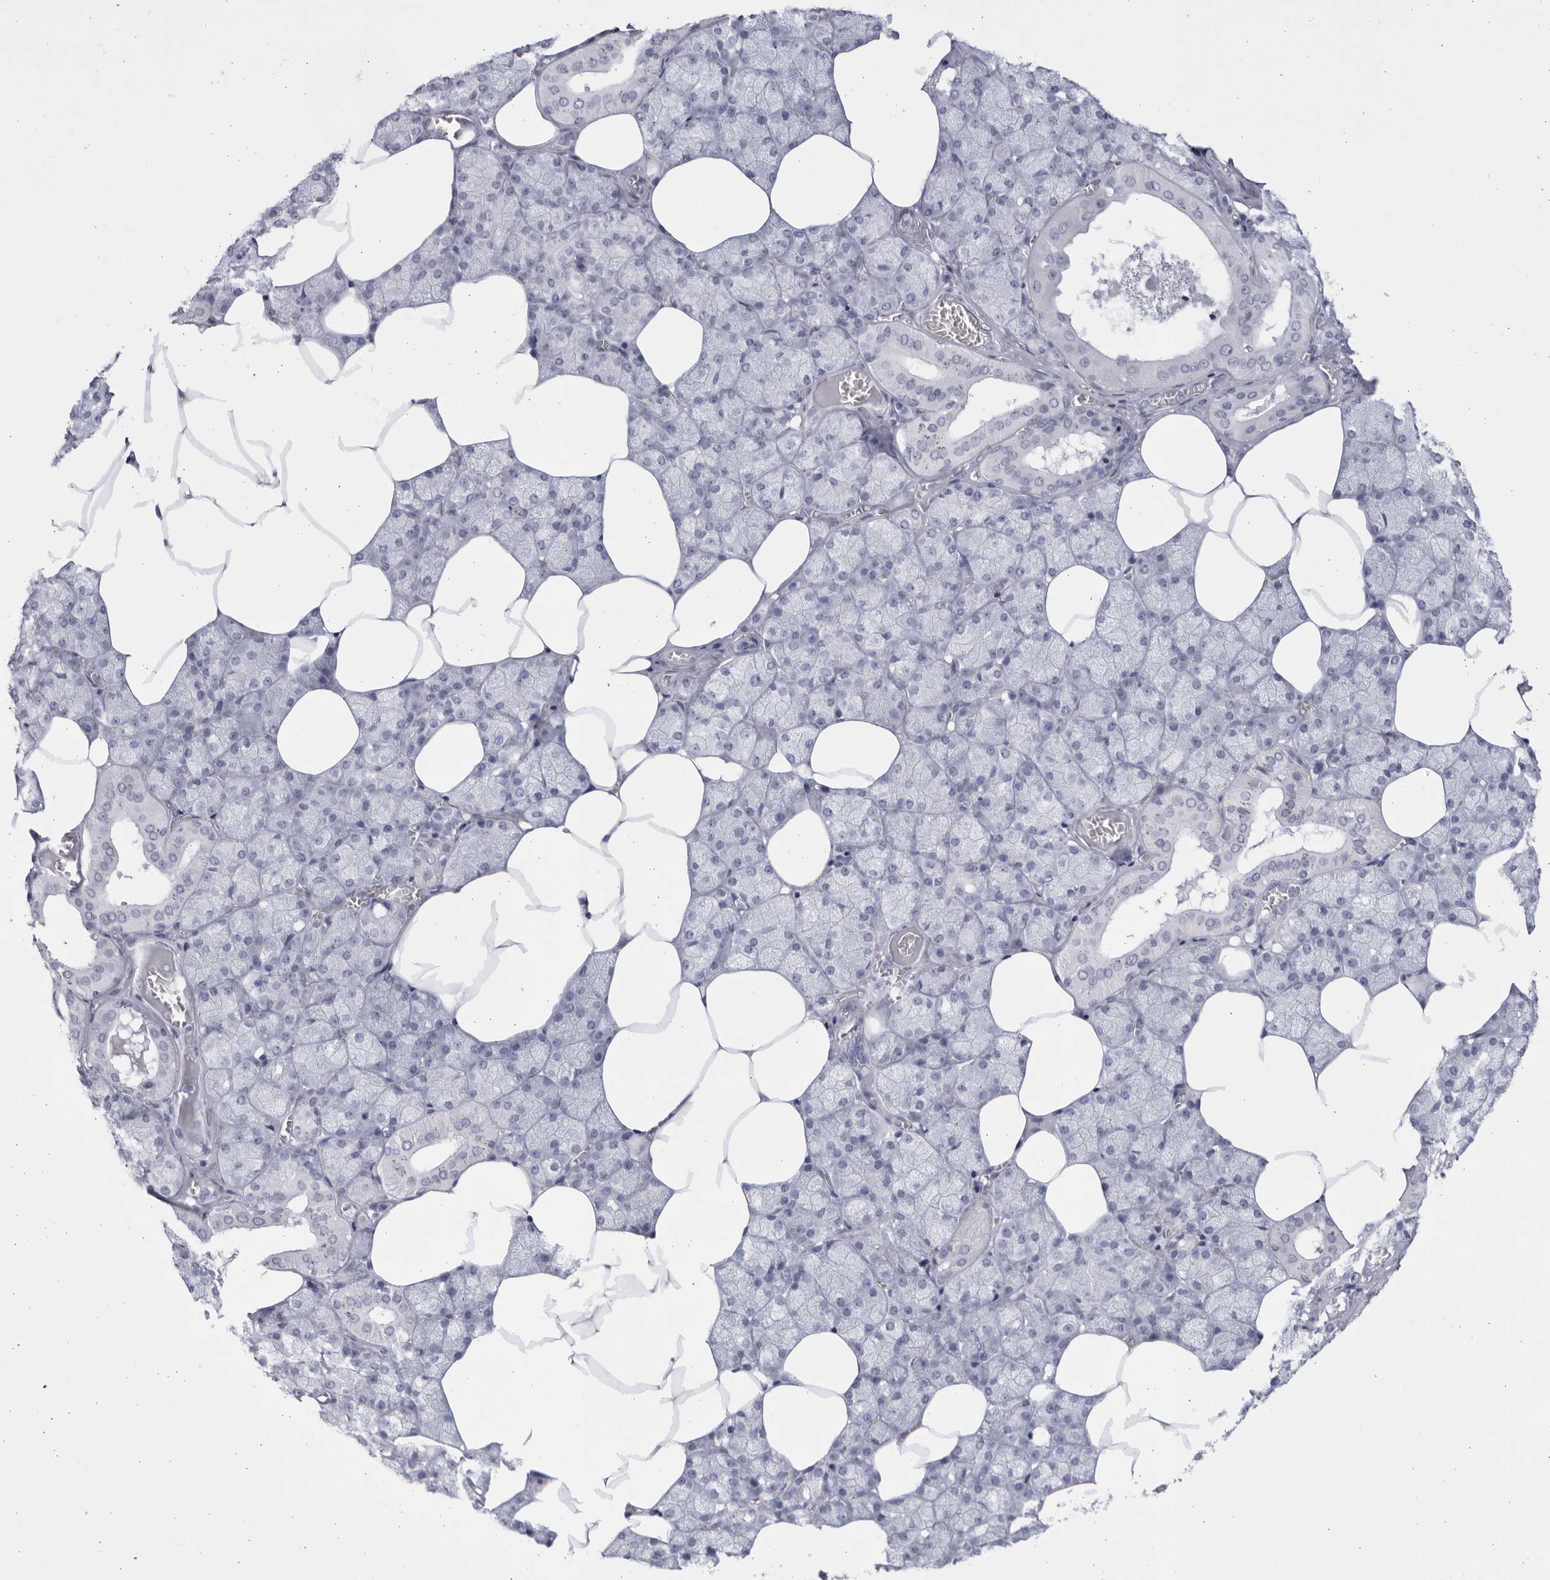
{"staining": {"intensity": "negative", "quantity": "none", "location": "none"}, "tissue": "salivary gland", "cell_type": "Glandular cells", "image_type": "normal", "snomed": [{"axis": "morphology", "description": "Normal tissue, NOS"}, {"axis": "topography", "description": "Salivary gland"}], "caption": "This is an immunohistochemistry (IHC) photomicrograph of unremarkable human salivary gland. There is no expression in glandular cells.", "gene": "CCDC181", "patient": {"sex": "male", "age": 62}}